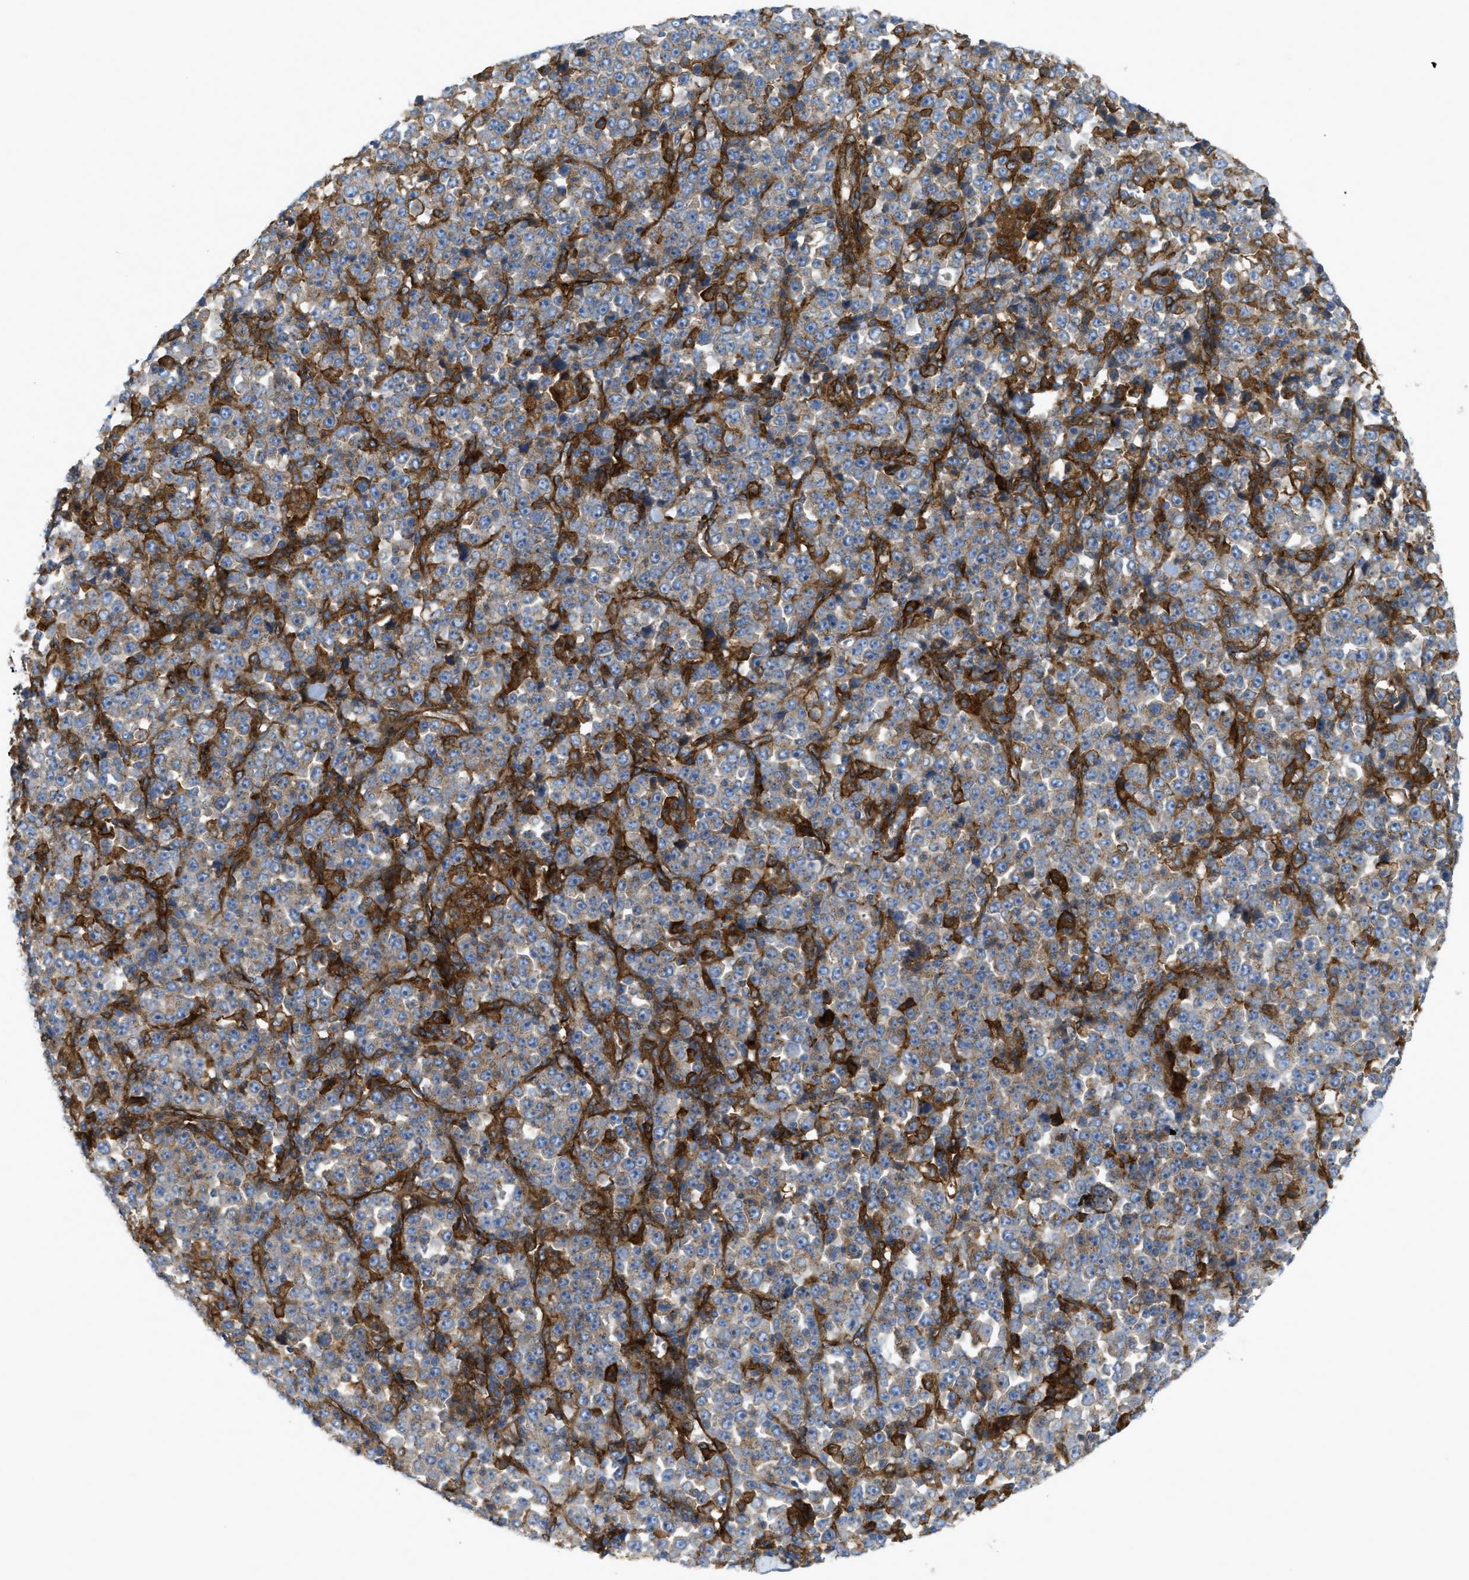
{"staining": {"intensity": "weak", "quantity": "25%-75%", "location": "cytoplasmic/membranous"}, "tissue": "stomach cancer", "cell_type": "Tumor cells", "image_type": "cancer", "snomed": [{"axis": "morphology", "description": "Normal tissue, NOS"}, {"axis": "morphology", "description": "Adenocarcinoma, NOS"}, {"axis": "topography", "description": "Stomach, upper"}, {"axis": "topography", "description": "Stomach"}], "caption": "The histopathology image exhibits staining of stomach cancer, revealing weak cytoplasmic/membranous protein expression (brown color) within tumor cells.", "gene": "PICALM", "patient": {"sex": "male", "age": 59}}